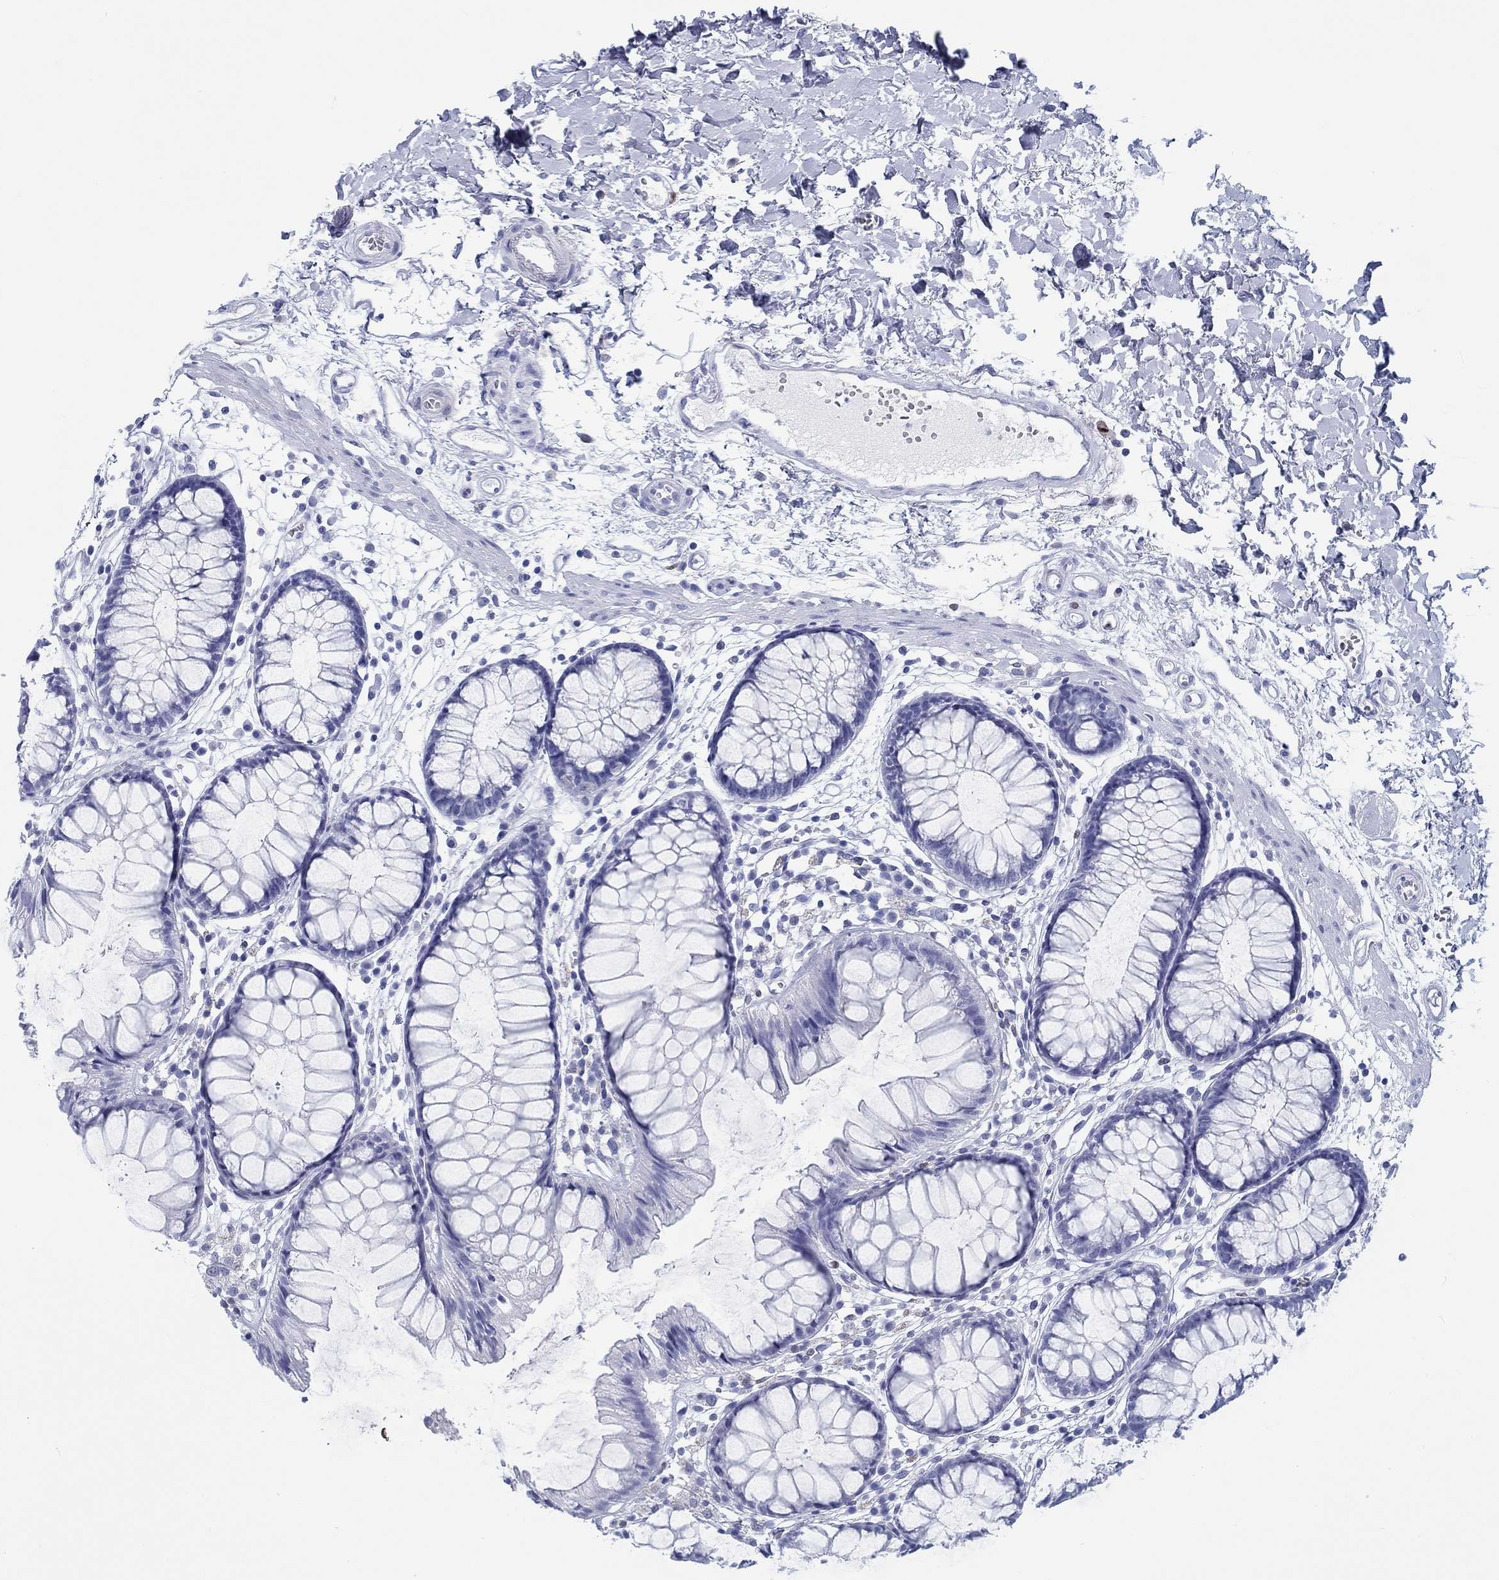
{"staining": {"intensity": "negative", "quantity": "none", "location": "none"}, "tissue": "colon", "cell_type": "Endothelial cells", "image_type": "normal", "snomed": [{"axis": "morphology", "description": "Normal tissue, NOS"}, {"axis": "morphology", "description": "Adenocarcinoma, NOS"}, {"axis": "topography", "description": "Colon"}], "caption": "High magnification brightfield microscopy of unremarkable colon stained with DAB (3,3'-diaminobenzidine) (brown) and counterstained with hematoxylin (blue): endothelial cells show no significant expression. (Brightfield microscopy of DAB (3,3'-diaminobenzidine) immunohistochemistry (IHC) at high magnification).", "gene": "H1", "patient": {"sex": "male", "age": 65}}